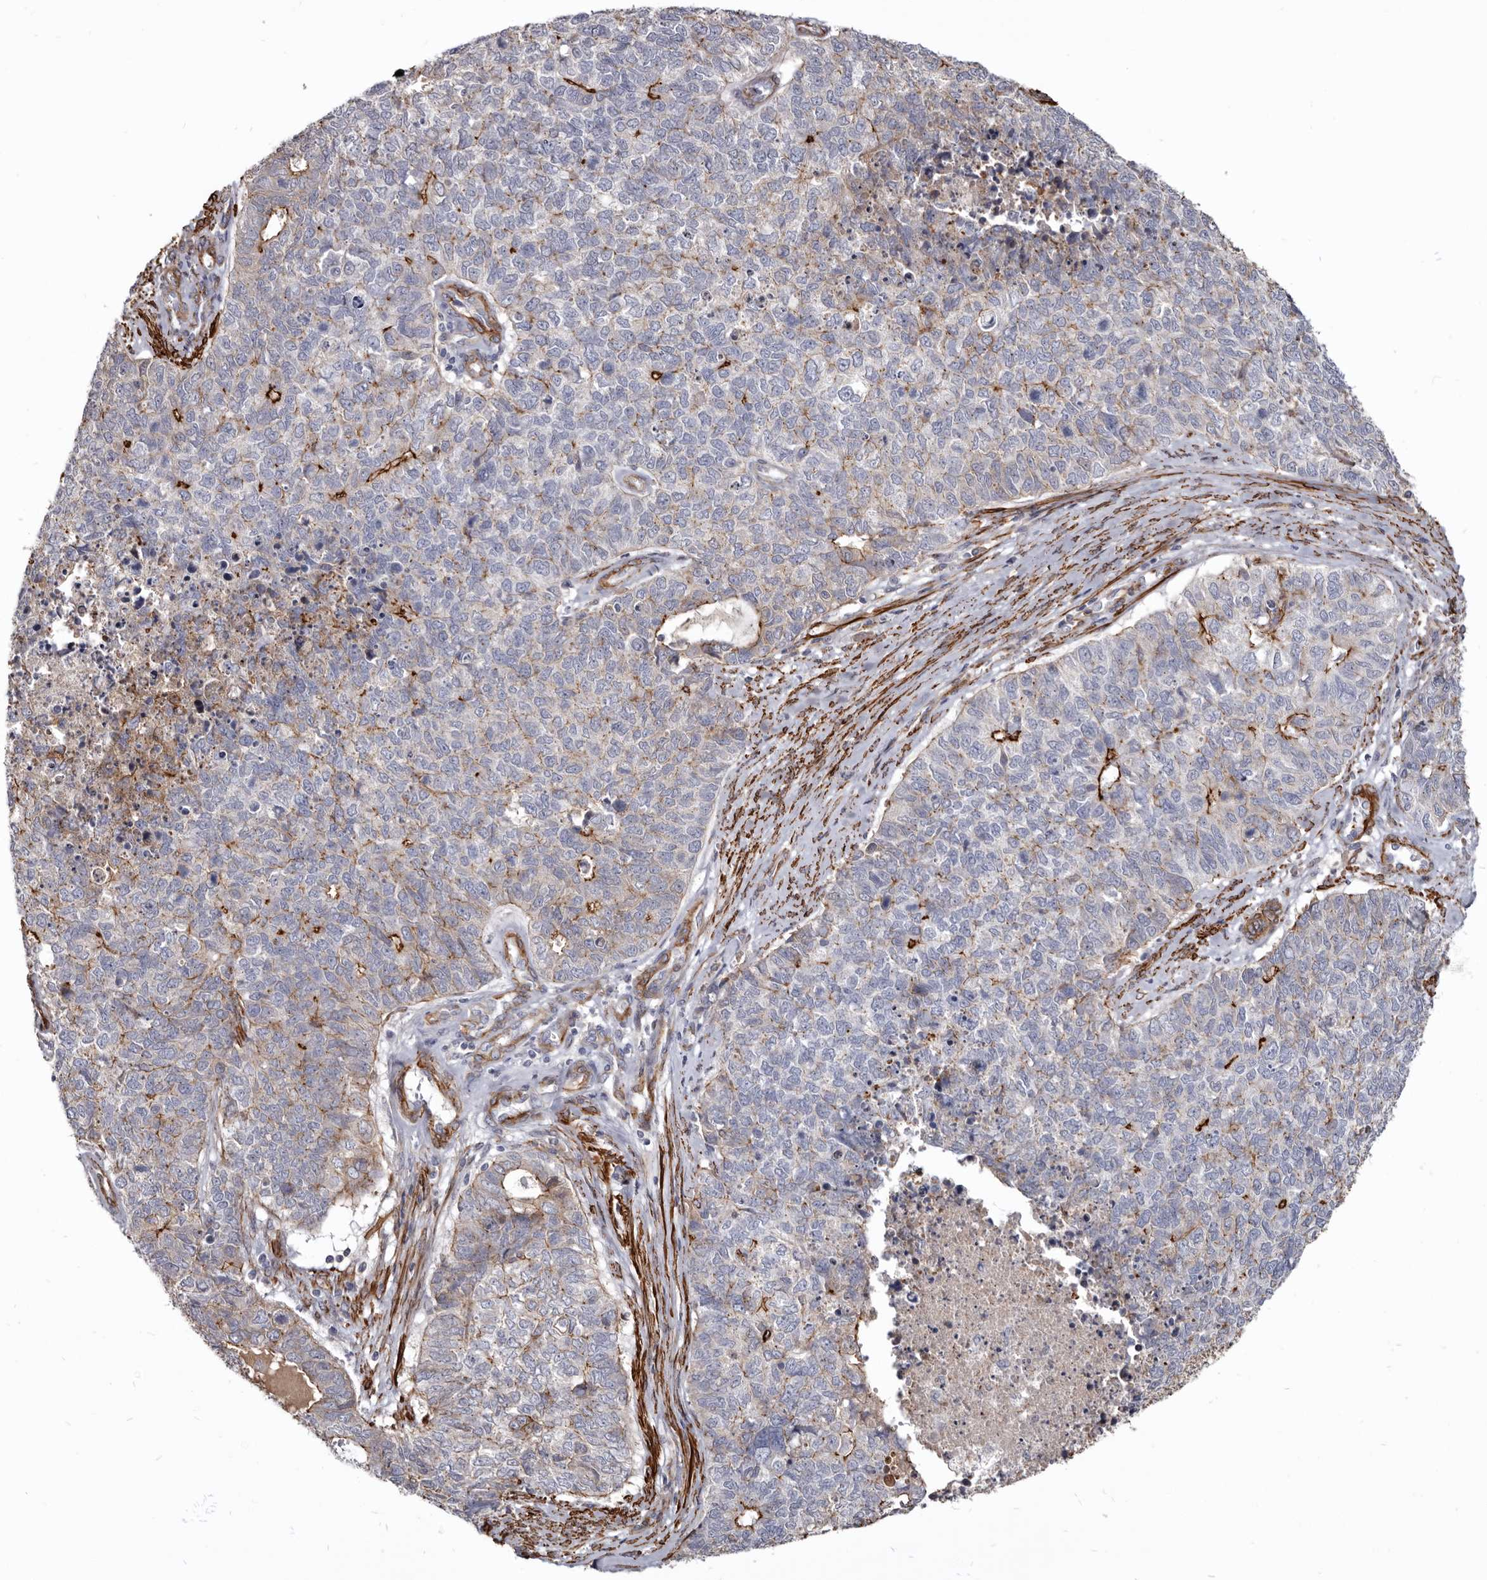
{"staining": {"intensity": "moderate", "quantity": "<25%", "location": "cytoplasmic/membranous"}, "tissue": "cervical cancer", "cell_type": "Tumor cells", "image_type": "cancer", "snomed": [{"axis": "morphology", "description": "Squamous cell carcinoma, NOS"}, {"axis": "topography", "description": "Cervix"}], "caption": "Cervical cancer tissue exhibits moderate cytoplasmic/membranous positivity in about <25% of tumor cells", "gene": "CGN", "patient": {"sex": "female", "age": 63}}